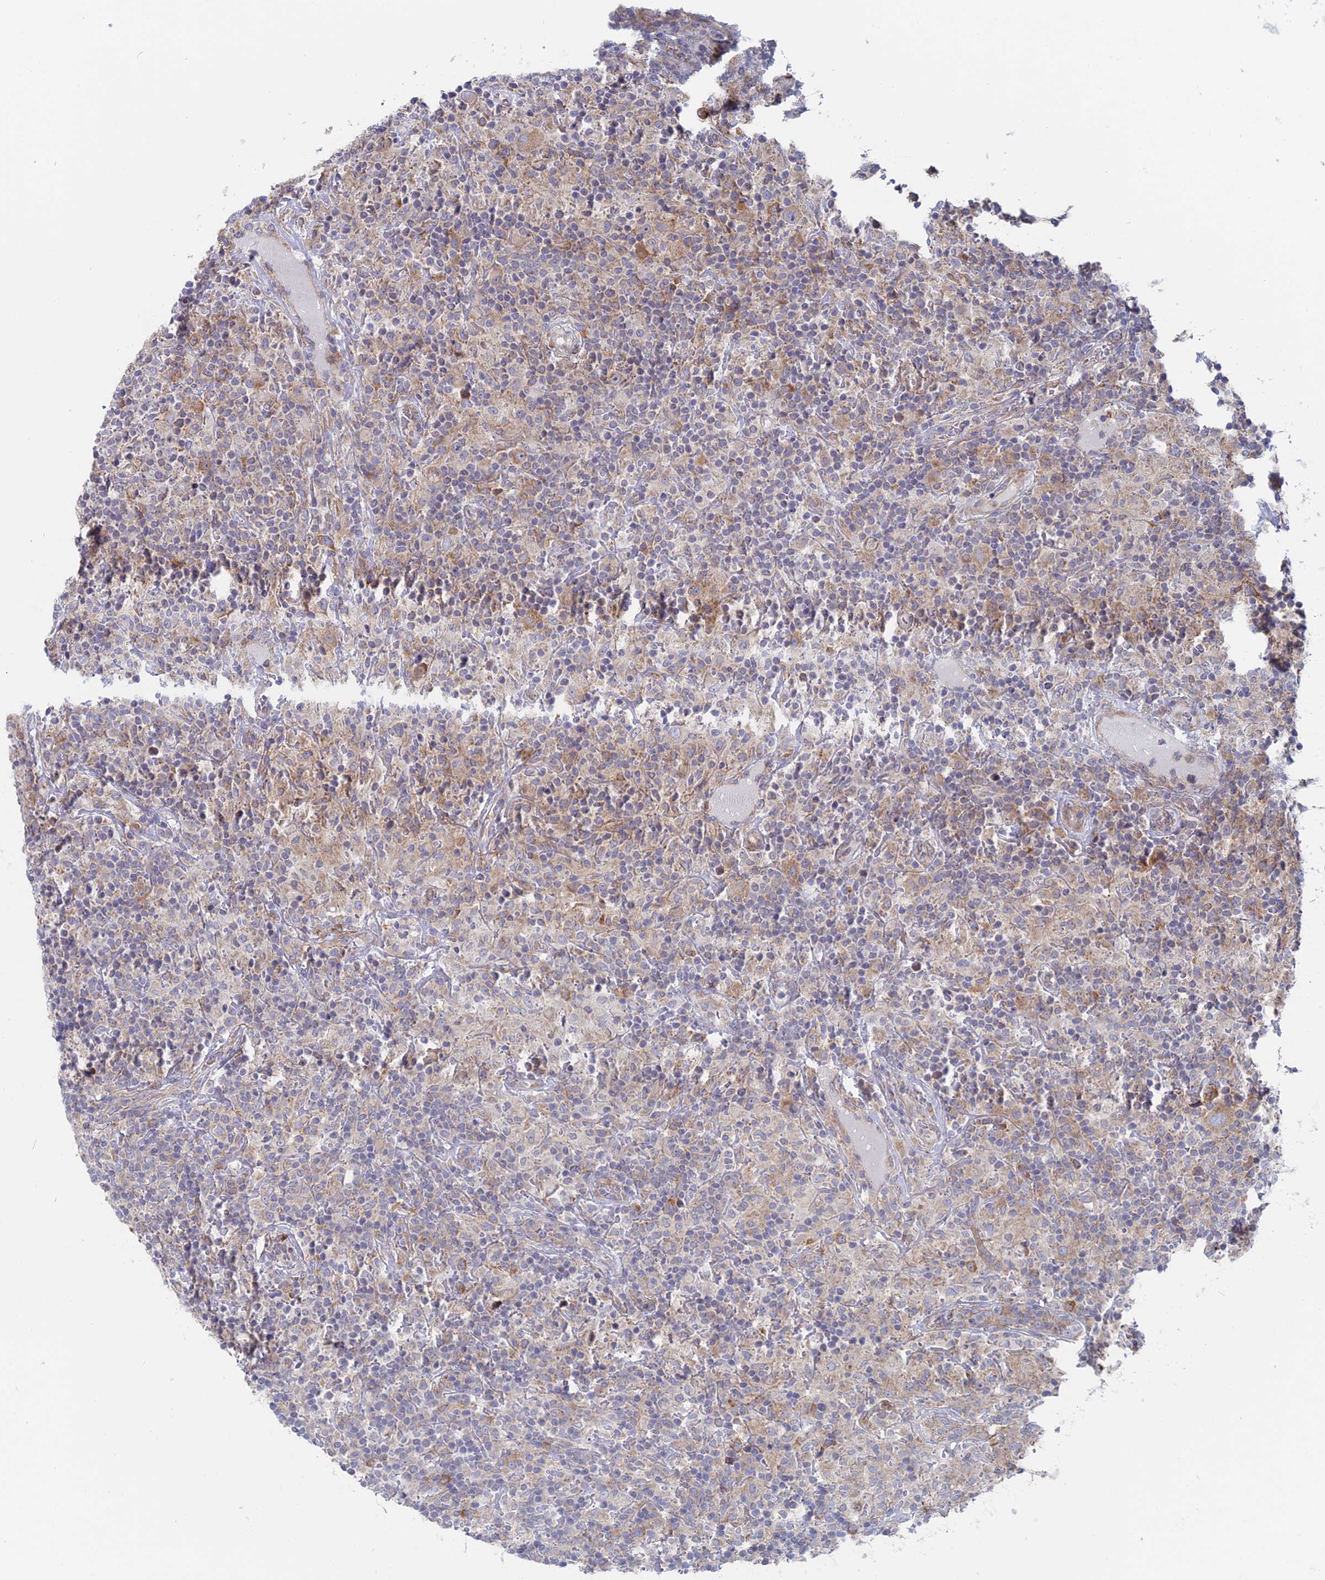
{"staining": {"intensity": "moderate", "quantity": "<25%", "location": "cytoplasmic/membranous"}, "tissue": "lymphoma", "cell_type": "Tumor cells", "image_type": "cancer", "snomed": [{"axis": "morphology", "description": "Hodgkin's disease, NOS"}, {"axis": "topography", "description": "Lymph node"}], "caption": "The photomicrograph displays a brown stain indicating the presence of a protein in the cytoplasmic/membranous of tumor cells in Hodgkin's disease.", "gene": "TBC1D30", "patient": {"sex": "male", "age": 70}}